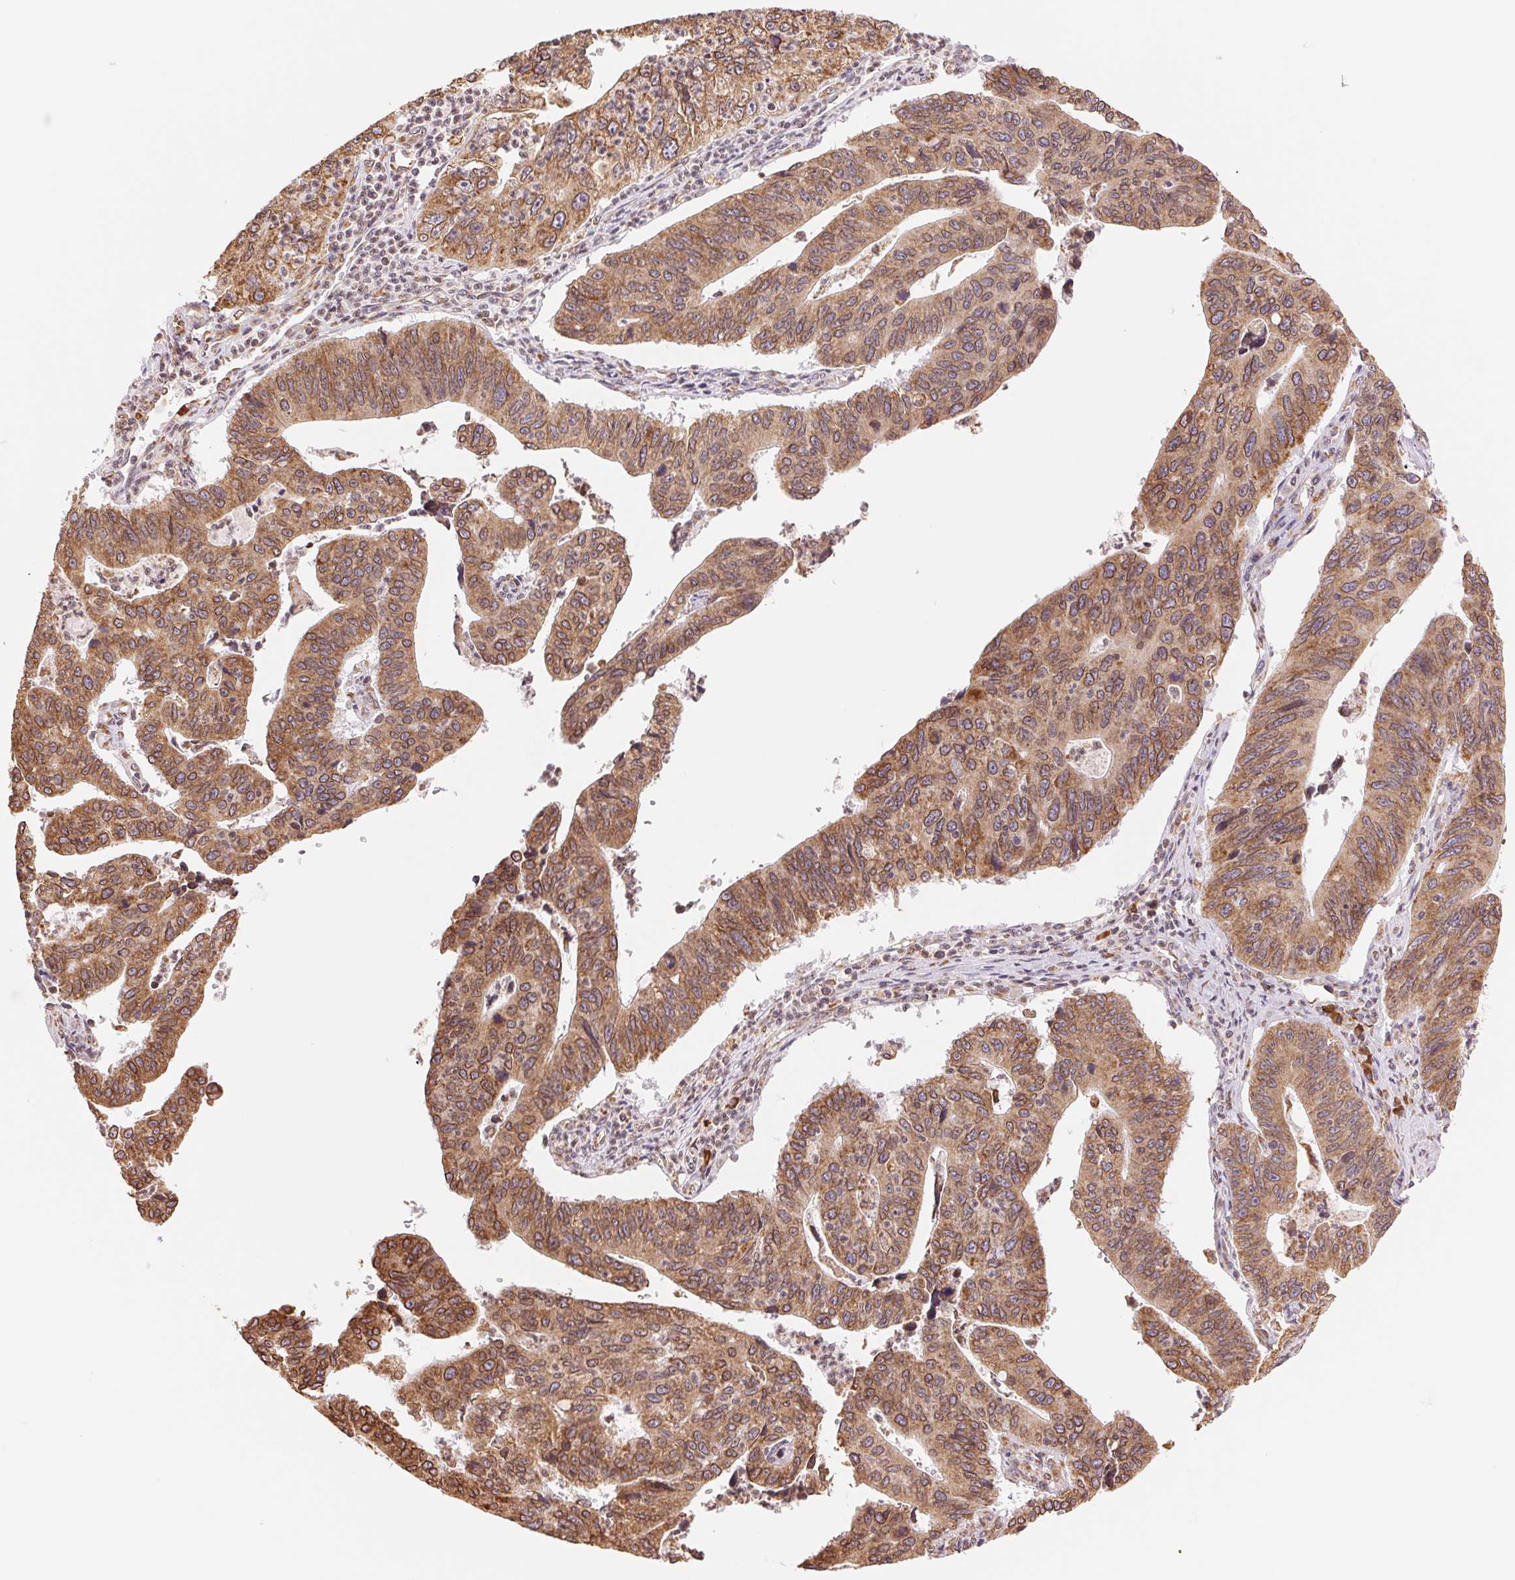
{"staining": {"intensity": "moderate", "quantity": ">75%", "location": "cytoplasmic/membranous"}, "tissue": "stomach cancer", "cell_type": "Tumor cells", "image_type": "cancer", "snomed": [{"axis": "morphology", "description": "Adenocarcinoma, NOS"}, {"axis": "topography", "description": "Stomach"}], "caption": "Stomach cancer (adenocarcinoma) tissue exhibits moderate cytoplasmic/membranous staining in about >75% of tumor cells", "gene": "RPN1", "patient": {"sex": "male", "age": 59}}